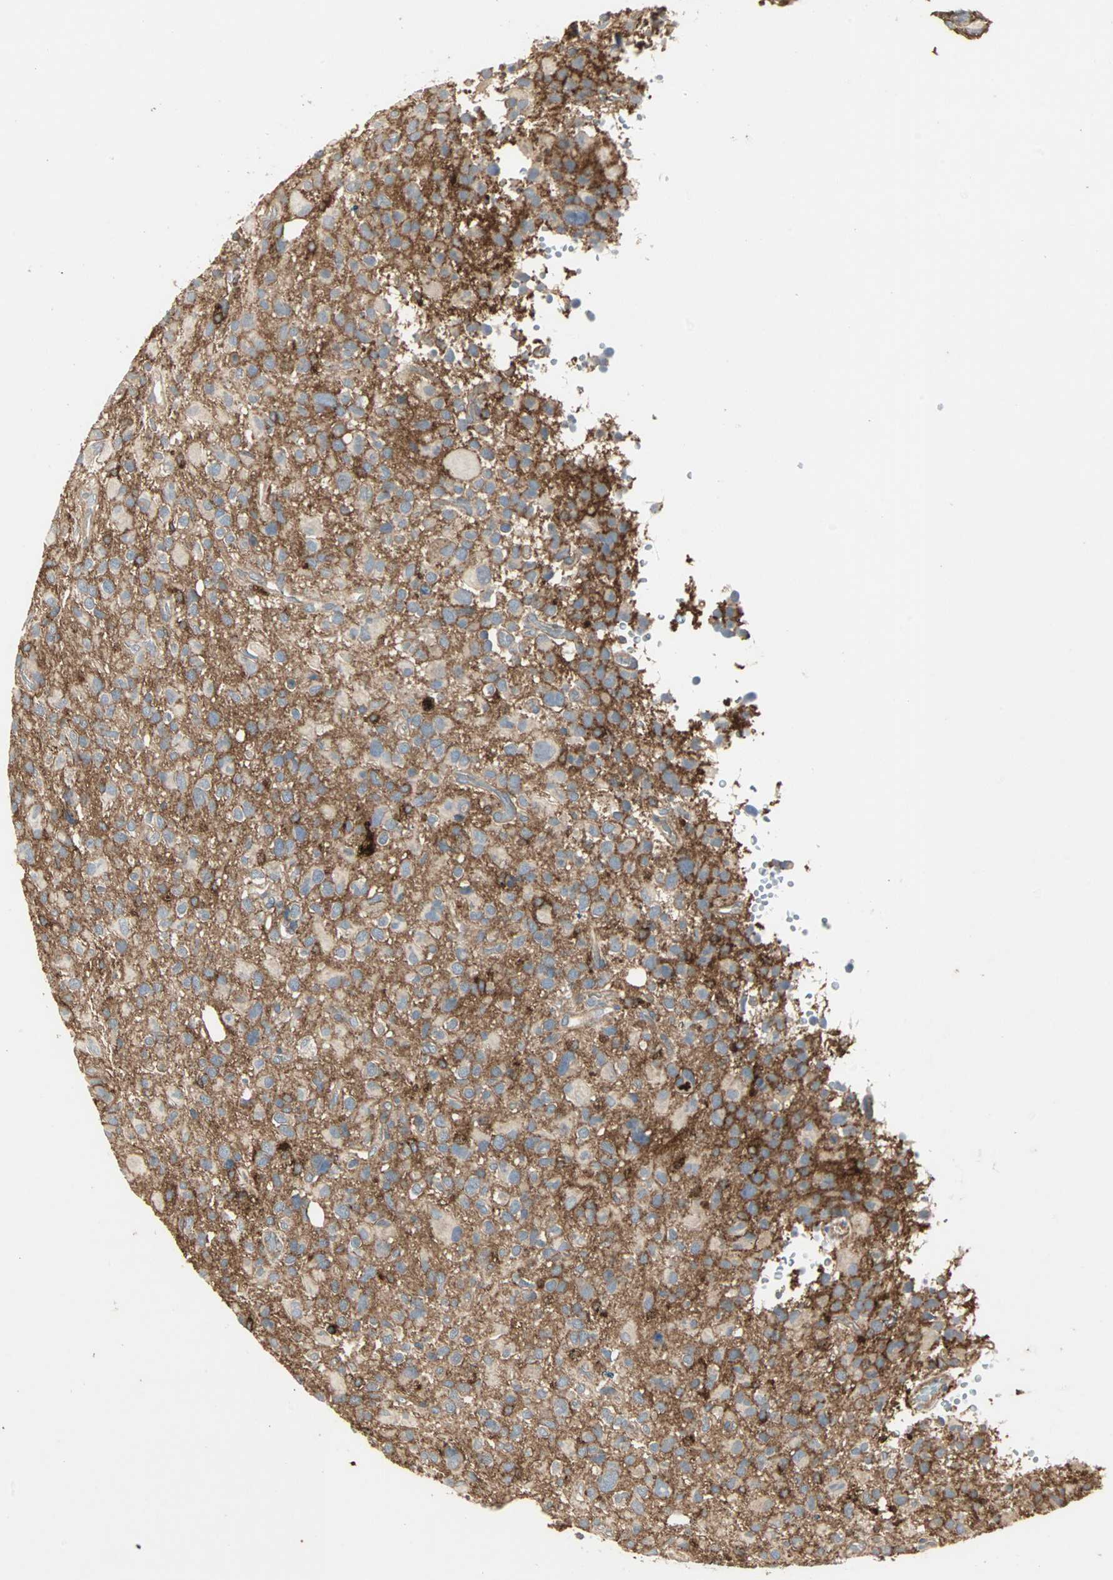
{"staining": {"intensity": "negative", "quantity": "none", "location": "none"}, "tissue": "glioma", "cell_type": "Tumor cells", "image_type": "cancer", "snomed": [{"axis": "morphology", "description": "Glioma, malignant, High grade"}, {"axis": "topography", "description": "Brain"}], "caption": "The IHC histopathology image has no significant positivity in tumor cells of glioma tissue.", "gene": "GNAI2", "patient": {"sex": "male", "age": 48}}